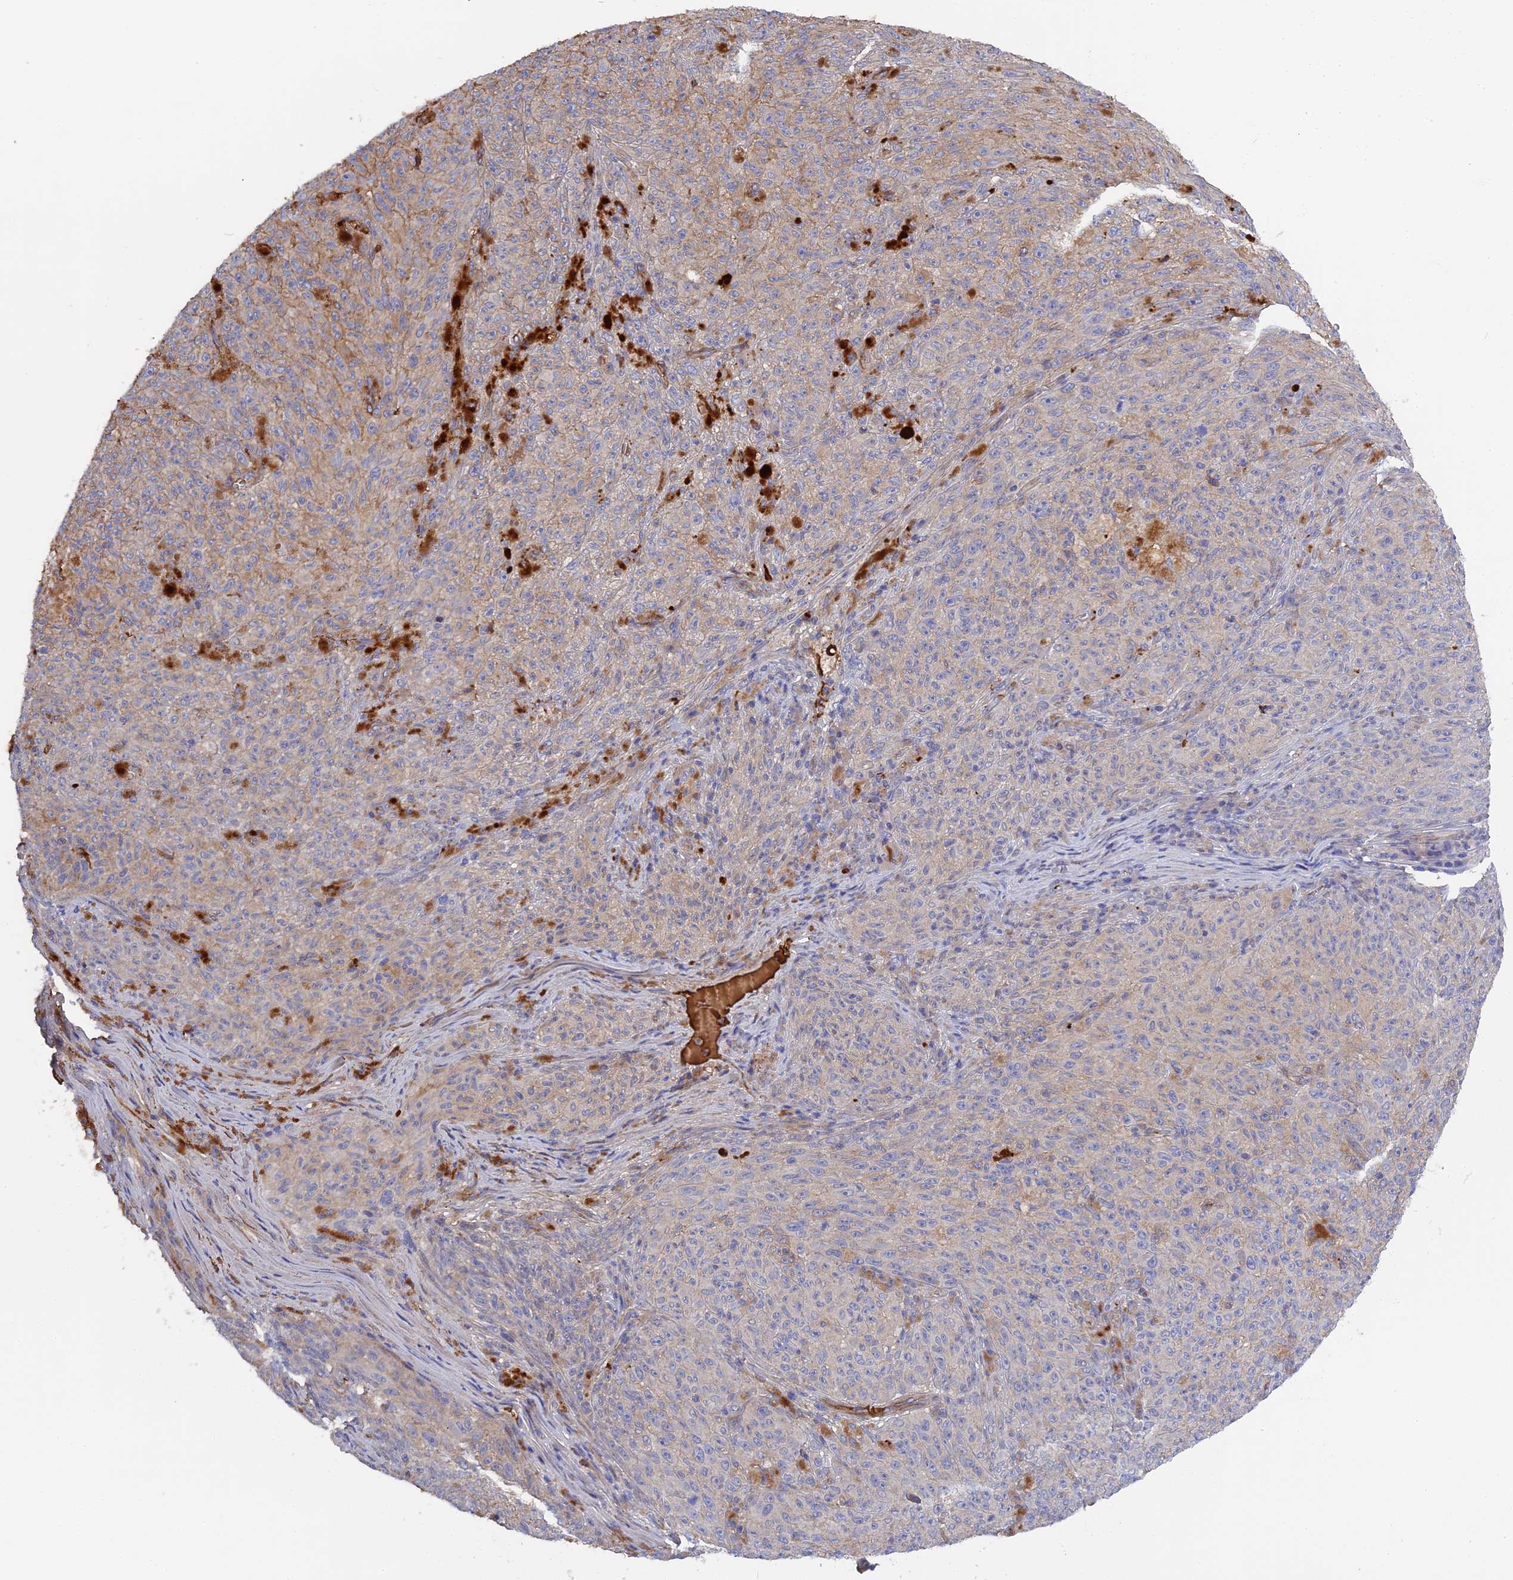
{"staining": {"intensity": "negative", "quantity": "none", "location": "none"}, "tissue": "melanoma", "cell_type": "Tumor cells", "image_type": "cancer", "snomed": [{"axis": "morphology", "description": "Malignant melanoma, NOS"}, {"axis": "topography", "description": "Skin"}], "caption": "The micrograph reveals no staining of tumor cells in melanoma.", "gene": "PZP", "patient": {"sex": "female", "age": 82}}